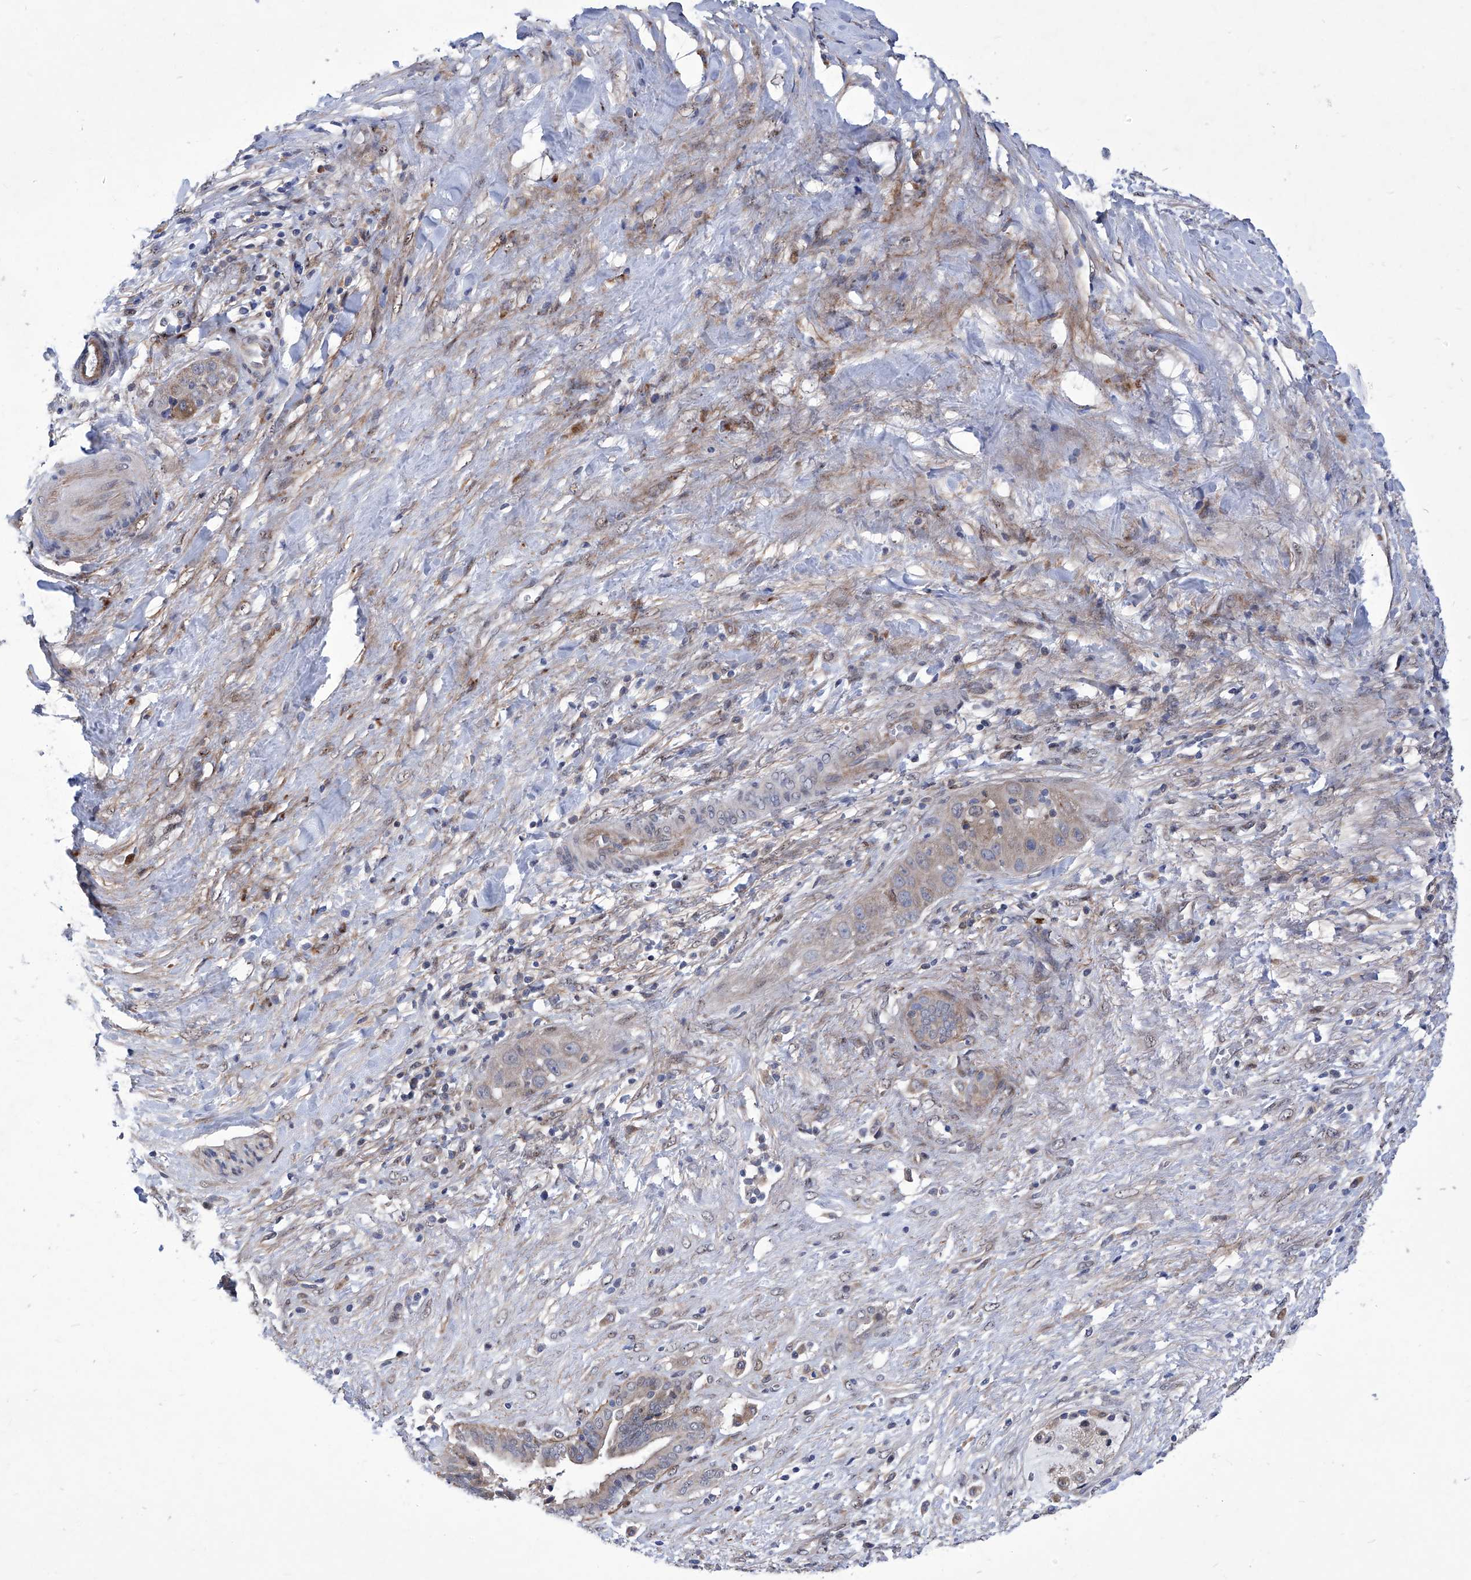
{"staining": {"intensity": "weak", "quantity": "25%-75%", "location": "cytoplasmic/membranous"}, "tissue": "liver cancer", "cell_type": "Tumor cells", "image_type": "cancer", "snomed": [{"axis": "morphology", "description": "Cholangiocarcinoma"}, {"axis": "topography", "description": "Liver"}], "caption": "Brown immunohistochemical staining in liver cancer reveals weak cytoplasmic/membranous expression in approximately 25%-75% of tumor cells.", "gene": "KTI12", "patient": {"sex": "female", "age": 52}}